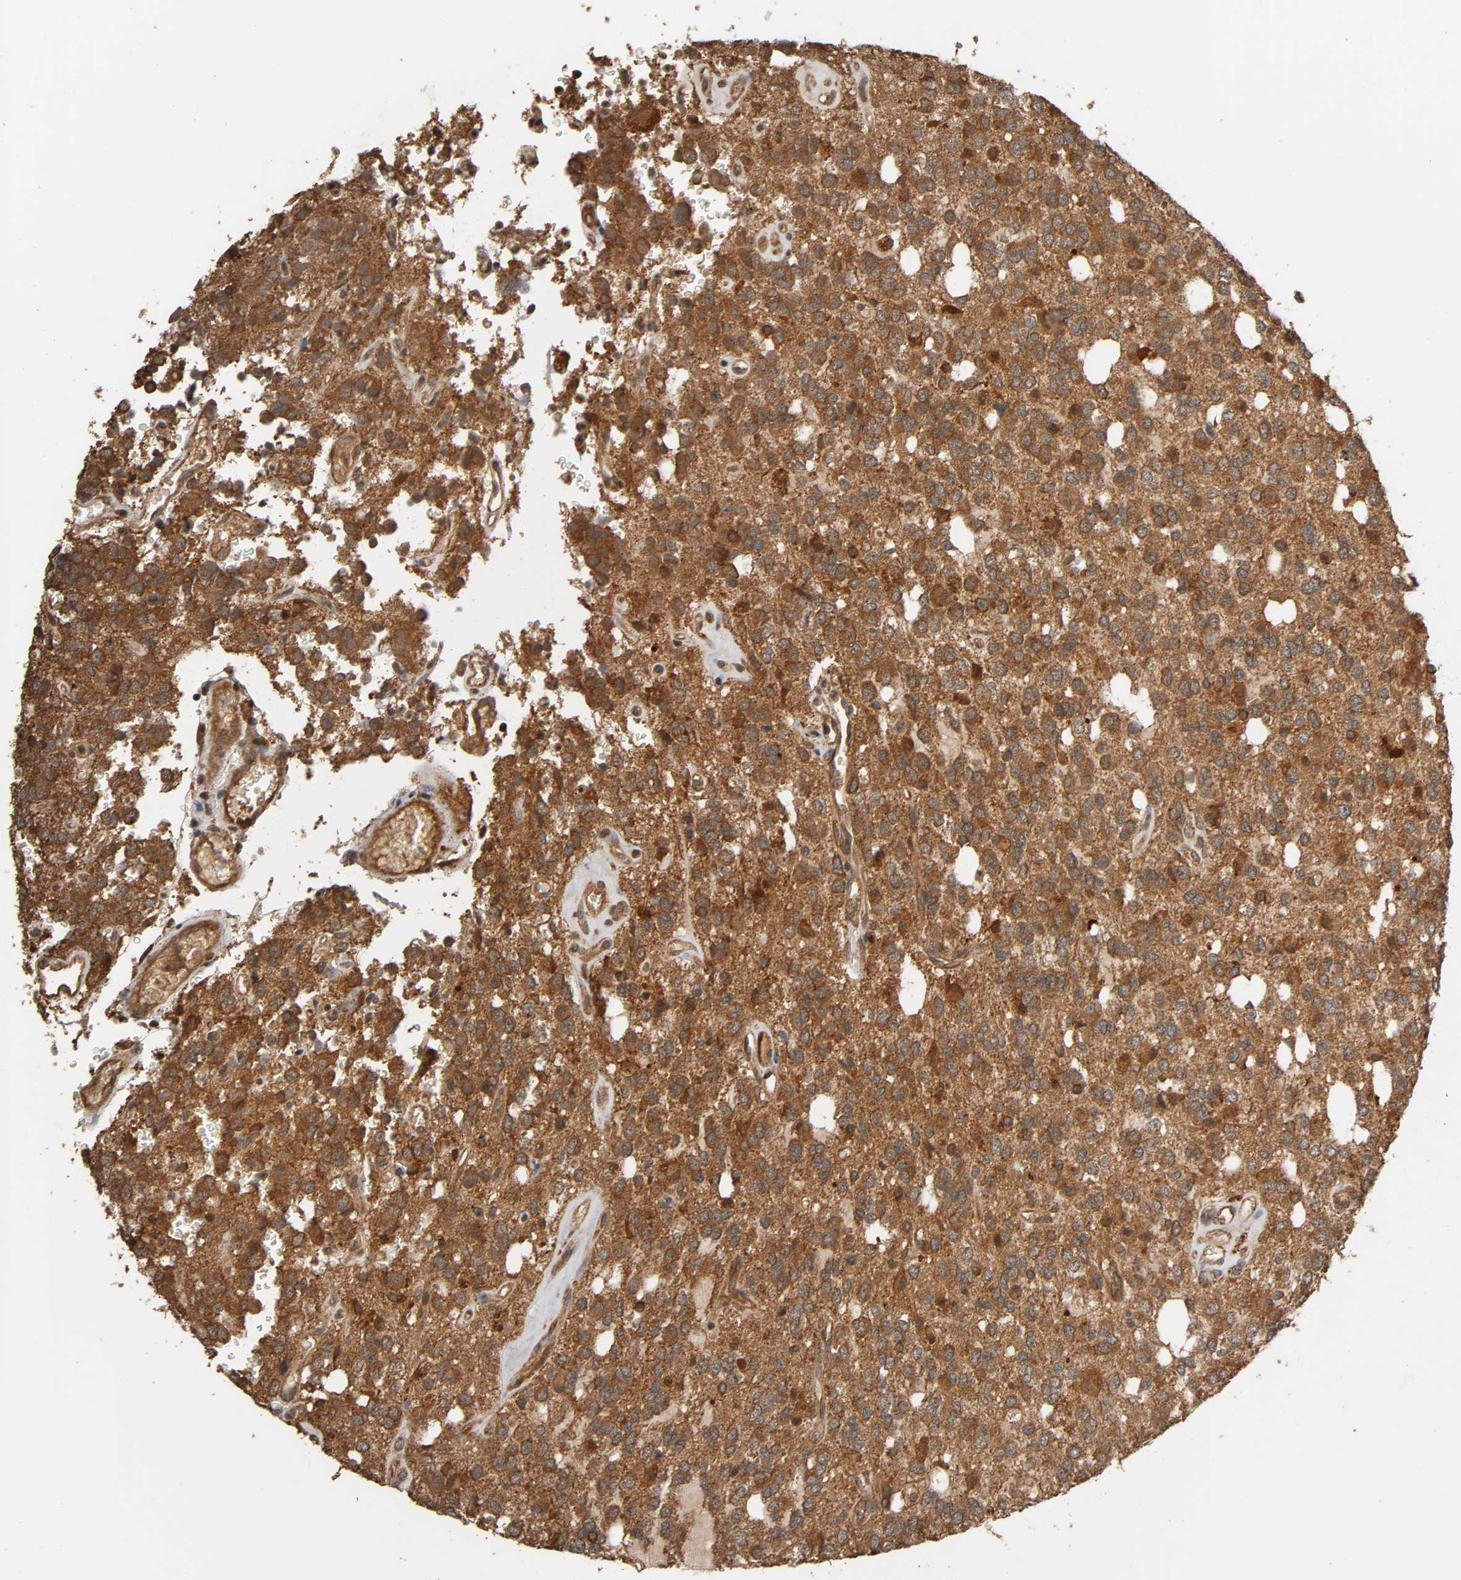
{"staining": {"intensity": "strong", "quantity": ">75%", "location": "cytoplasmic/membranous"}, "tissue": "glioma", "cell_type": "Tumor cells", "image_type": "cancer", "snomed": [{"axis": "morphology", "description": "Glioma, malignant, High grade"}, {"axis": "topography", "description": "Brain"}], "caption": "A histopathology image showing strong cytoplasmic/membranous staining in about >75% of tumor cells in malignant glioma (high-grade), as visualized by brown immunohistochemical staining.", "gene": "MAP3K8", "patient": {"sex": "male", "age": 47}}